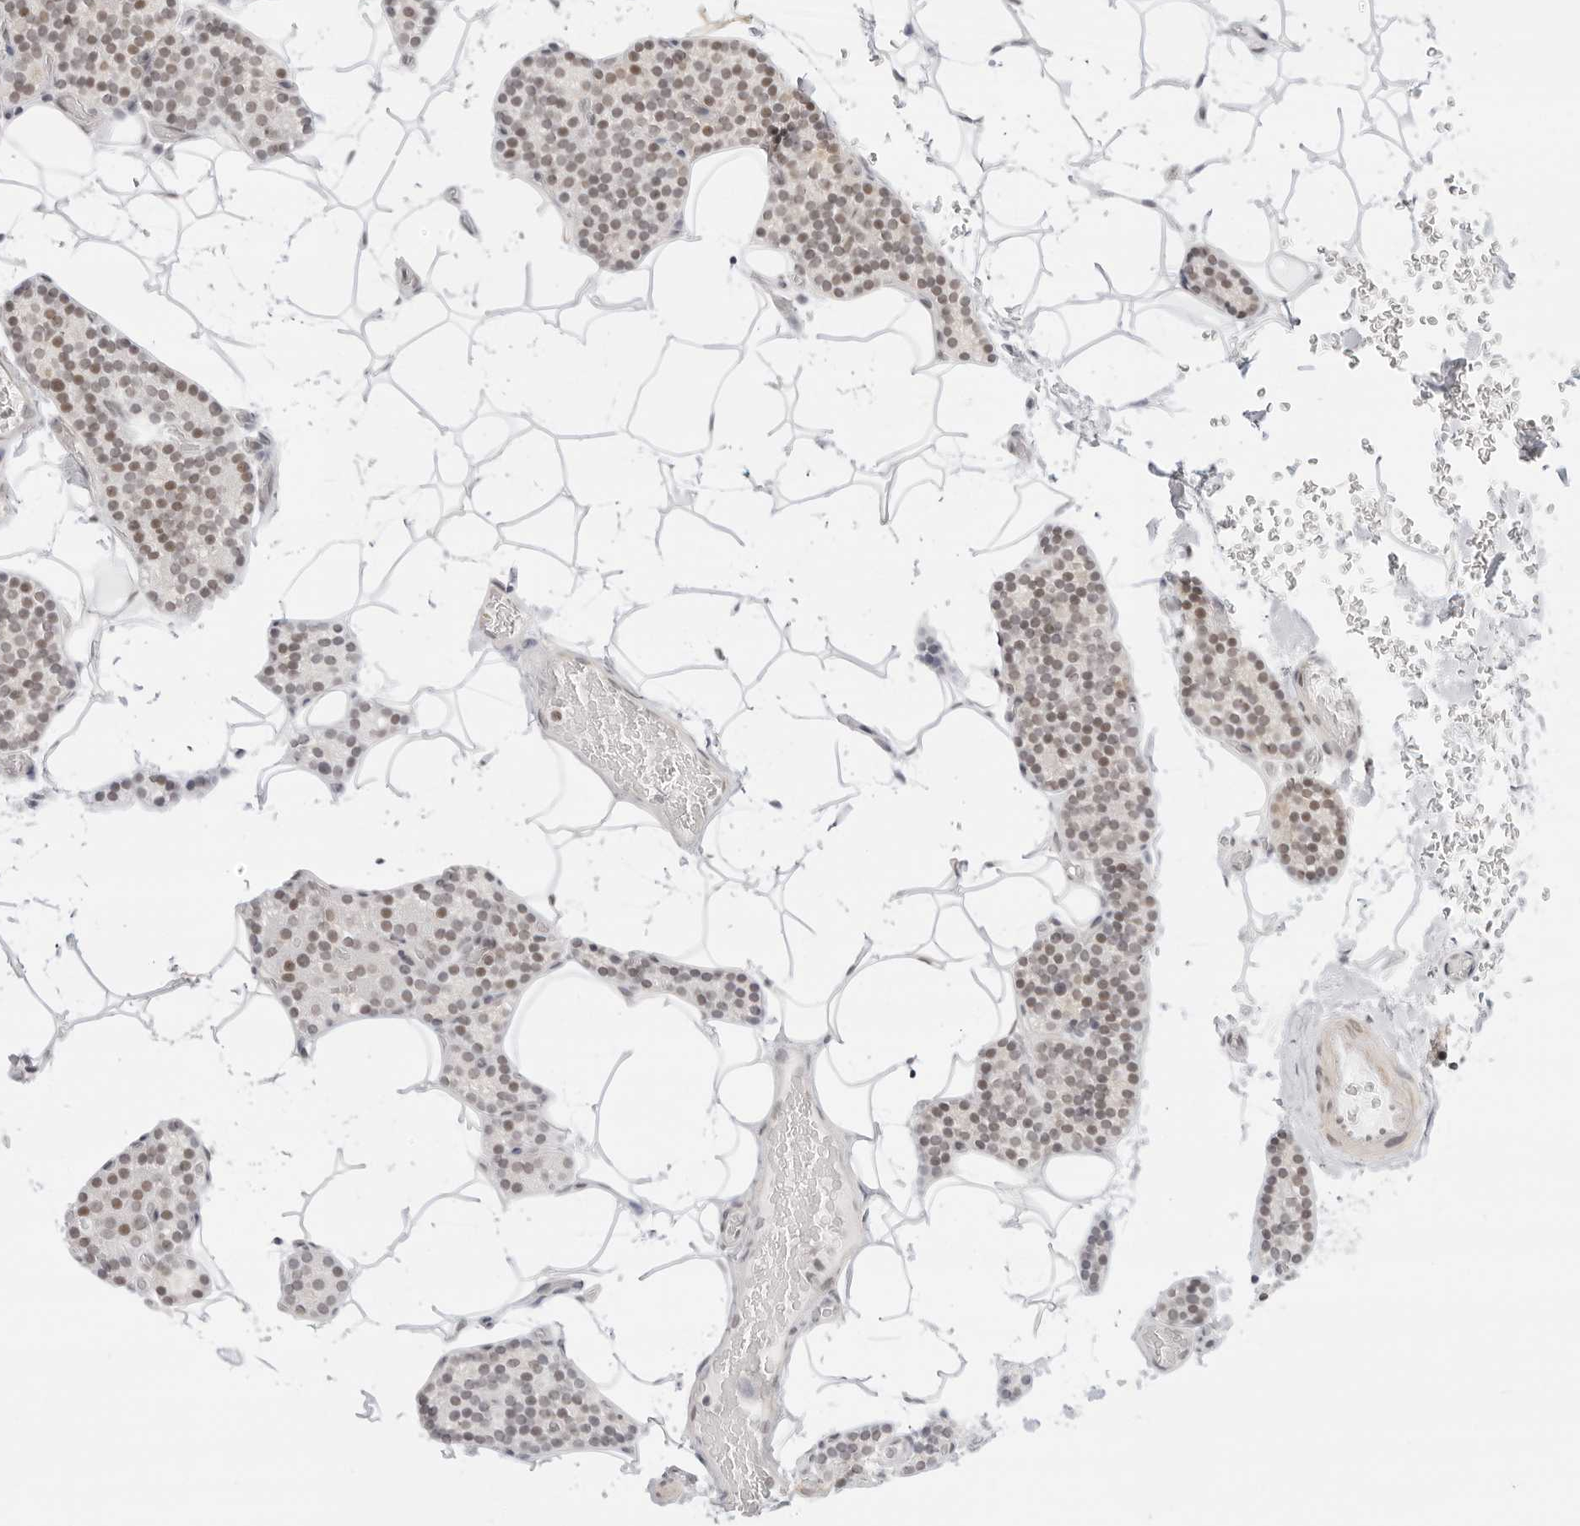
{"staining": {"intensity": "weak", "quantity": "25%-75%", "location": "nuclear"}, "tissue": "parathyroid gland", "cell_type": "Glandular cells", "image_type": "normal", "snomed": [{"axis": "morphology", "description": "Normal tissue, NOS"}, {"axis": "topography", "description": "Parathyroid gland"}], "caption": "Immunohistochemistry (DAB (3,3'-diaminobenzidine)) staining of unremarkable human parathyroid gland shows weak nuclear protein staining in approximately 25%-75% of glandular cells. The staining is performed using DAB (3,3'-diaminobenzidine) brown chromogen to label protein expression. The nuclei are counter-stained blue using hematoxylin.", "gene": "TCIM", "patient": {"sex": "male", "age": 52}}